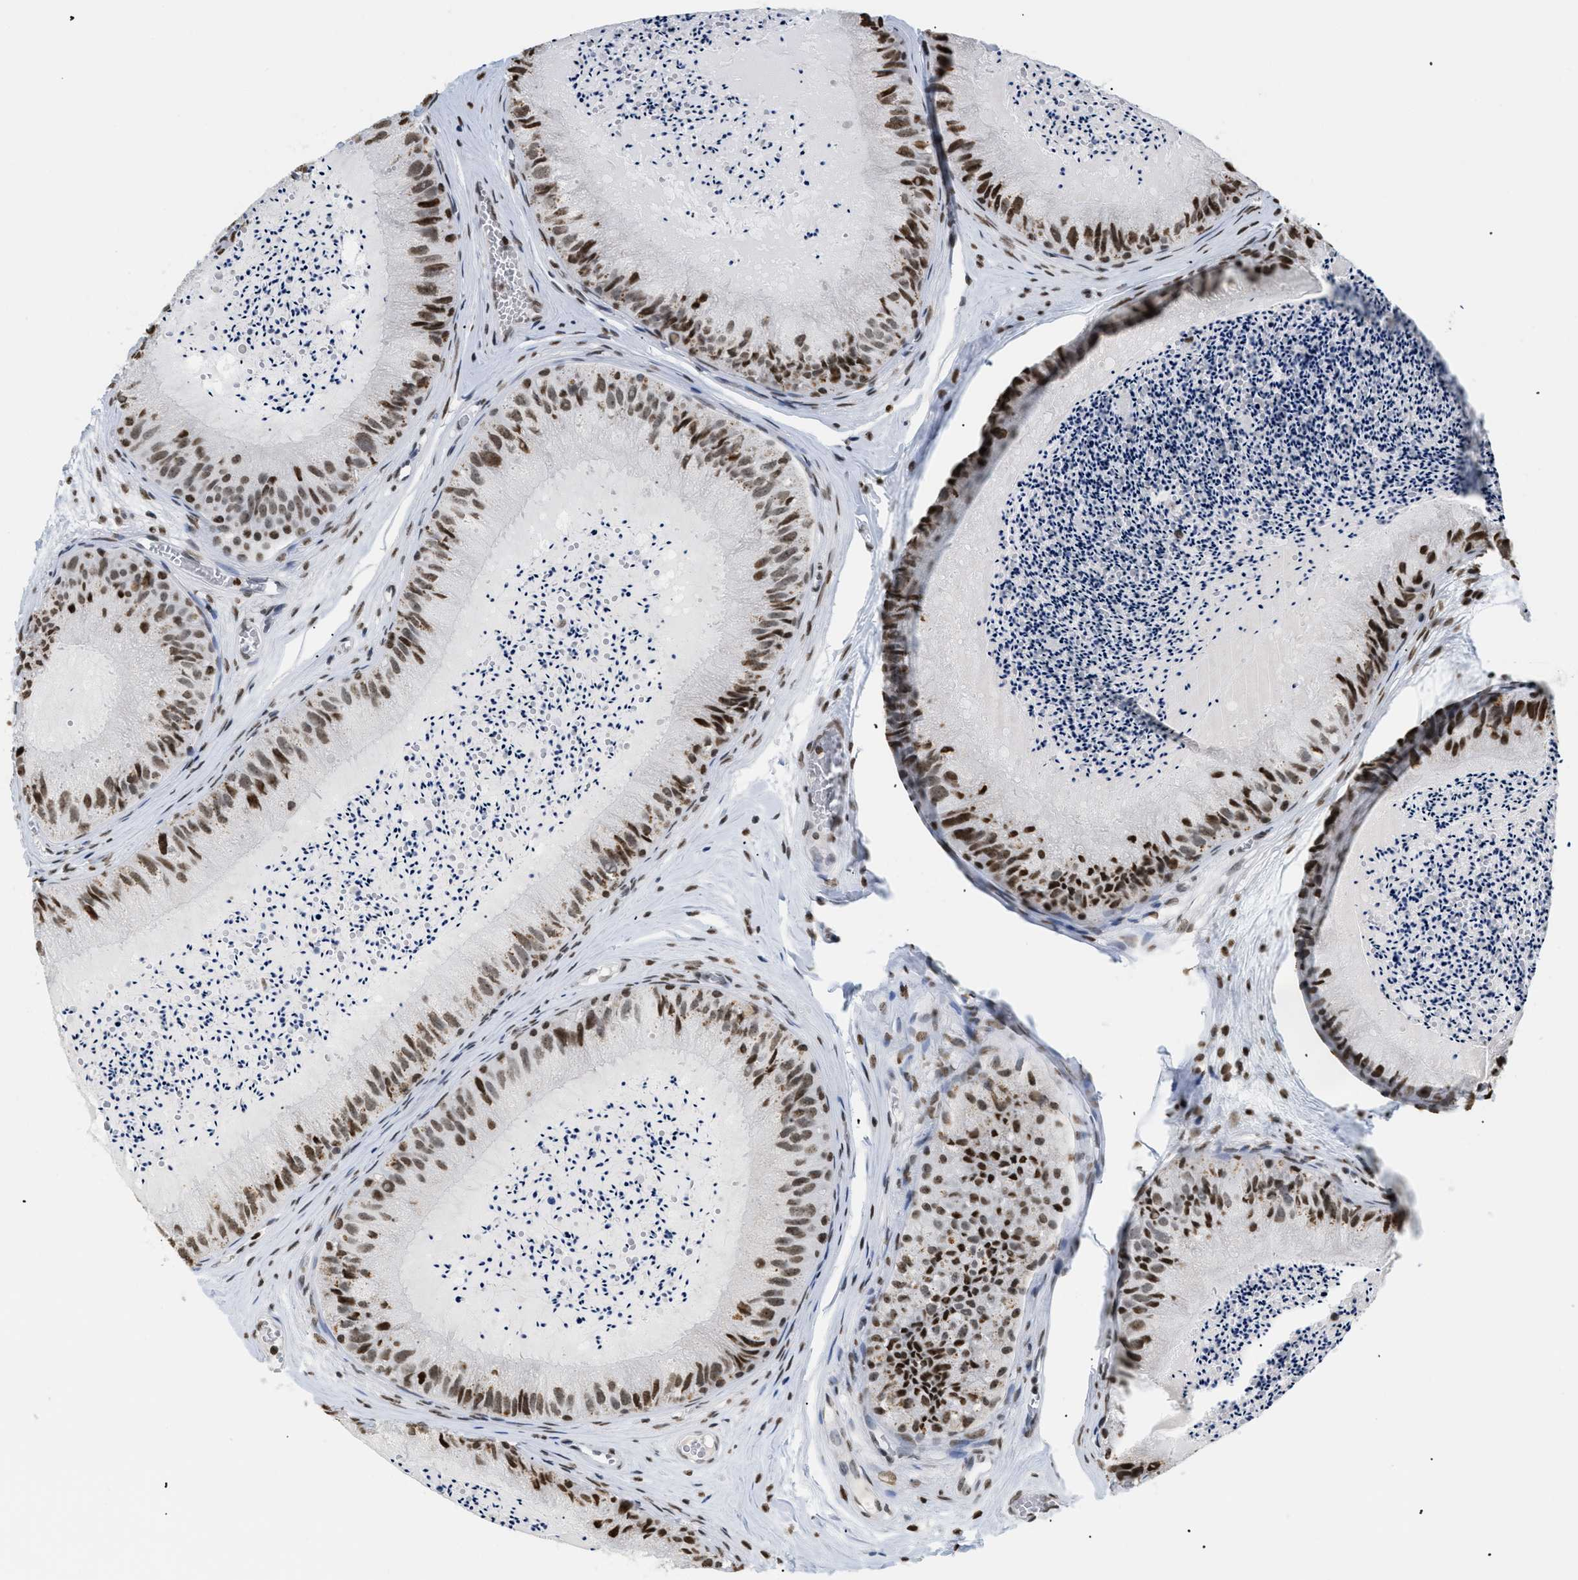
{"staining": {"intensity": "strong", "quantity": ">75%", "location": "nuclear"}, "tissue": "epididymis", "cell_type": "Glandular cells", "image_type": "normal", "snomed": [{"axis": "morphology", "description": "Normal tissue, NOS"}, {"axis": "topography", "description": "Epididymis"}], "caption": "IHC micrograph of normal epididymis: epididymis stained using IHC shows high levels of strong protein expression localized specifically in the nuclear of glandular cells, appearing as a nuclear brown color.", "gene": "HMGN2", "patient": {"sex": "male", "age": 31}}